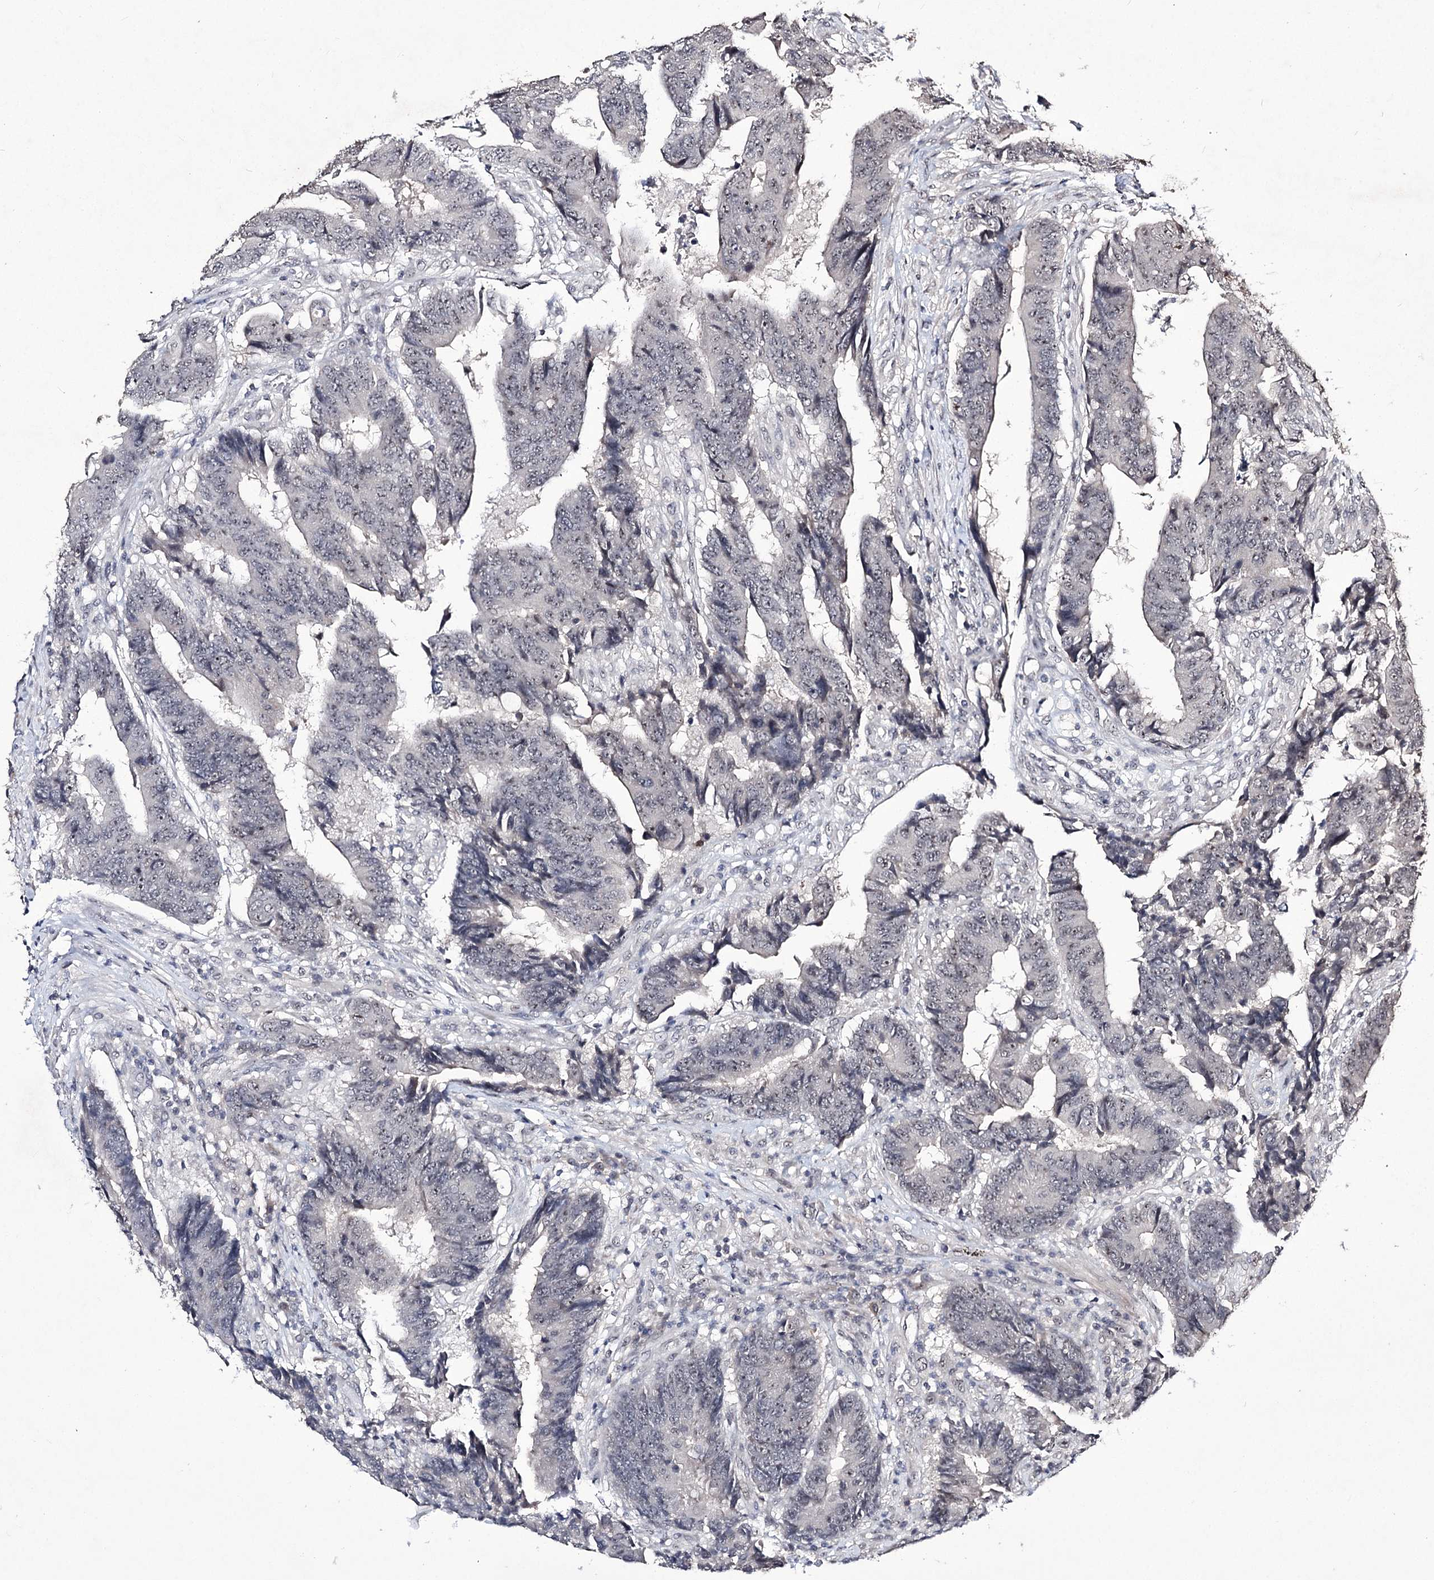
{"staining": {"intensity": "weak", "quantity": "<25%", "location": "nuclear"}, "tissue": "colorectal cancer", "cell_type": "Tumor cells", "image_type": "cancer", "snomed": [{"axis": "morphology", "description": "Adenocarcinoma, NOS"}, {"axis": "topography", "description": "Rectum"}], "caption": "A high-resolution photomicrograph shows immunohistochemistry staining of colorectal adenocarcinoma, which displays no significant expression in tumor cells.", "gene": "VGLL4", "patient": {"sex": "male", "age": 84}}